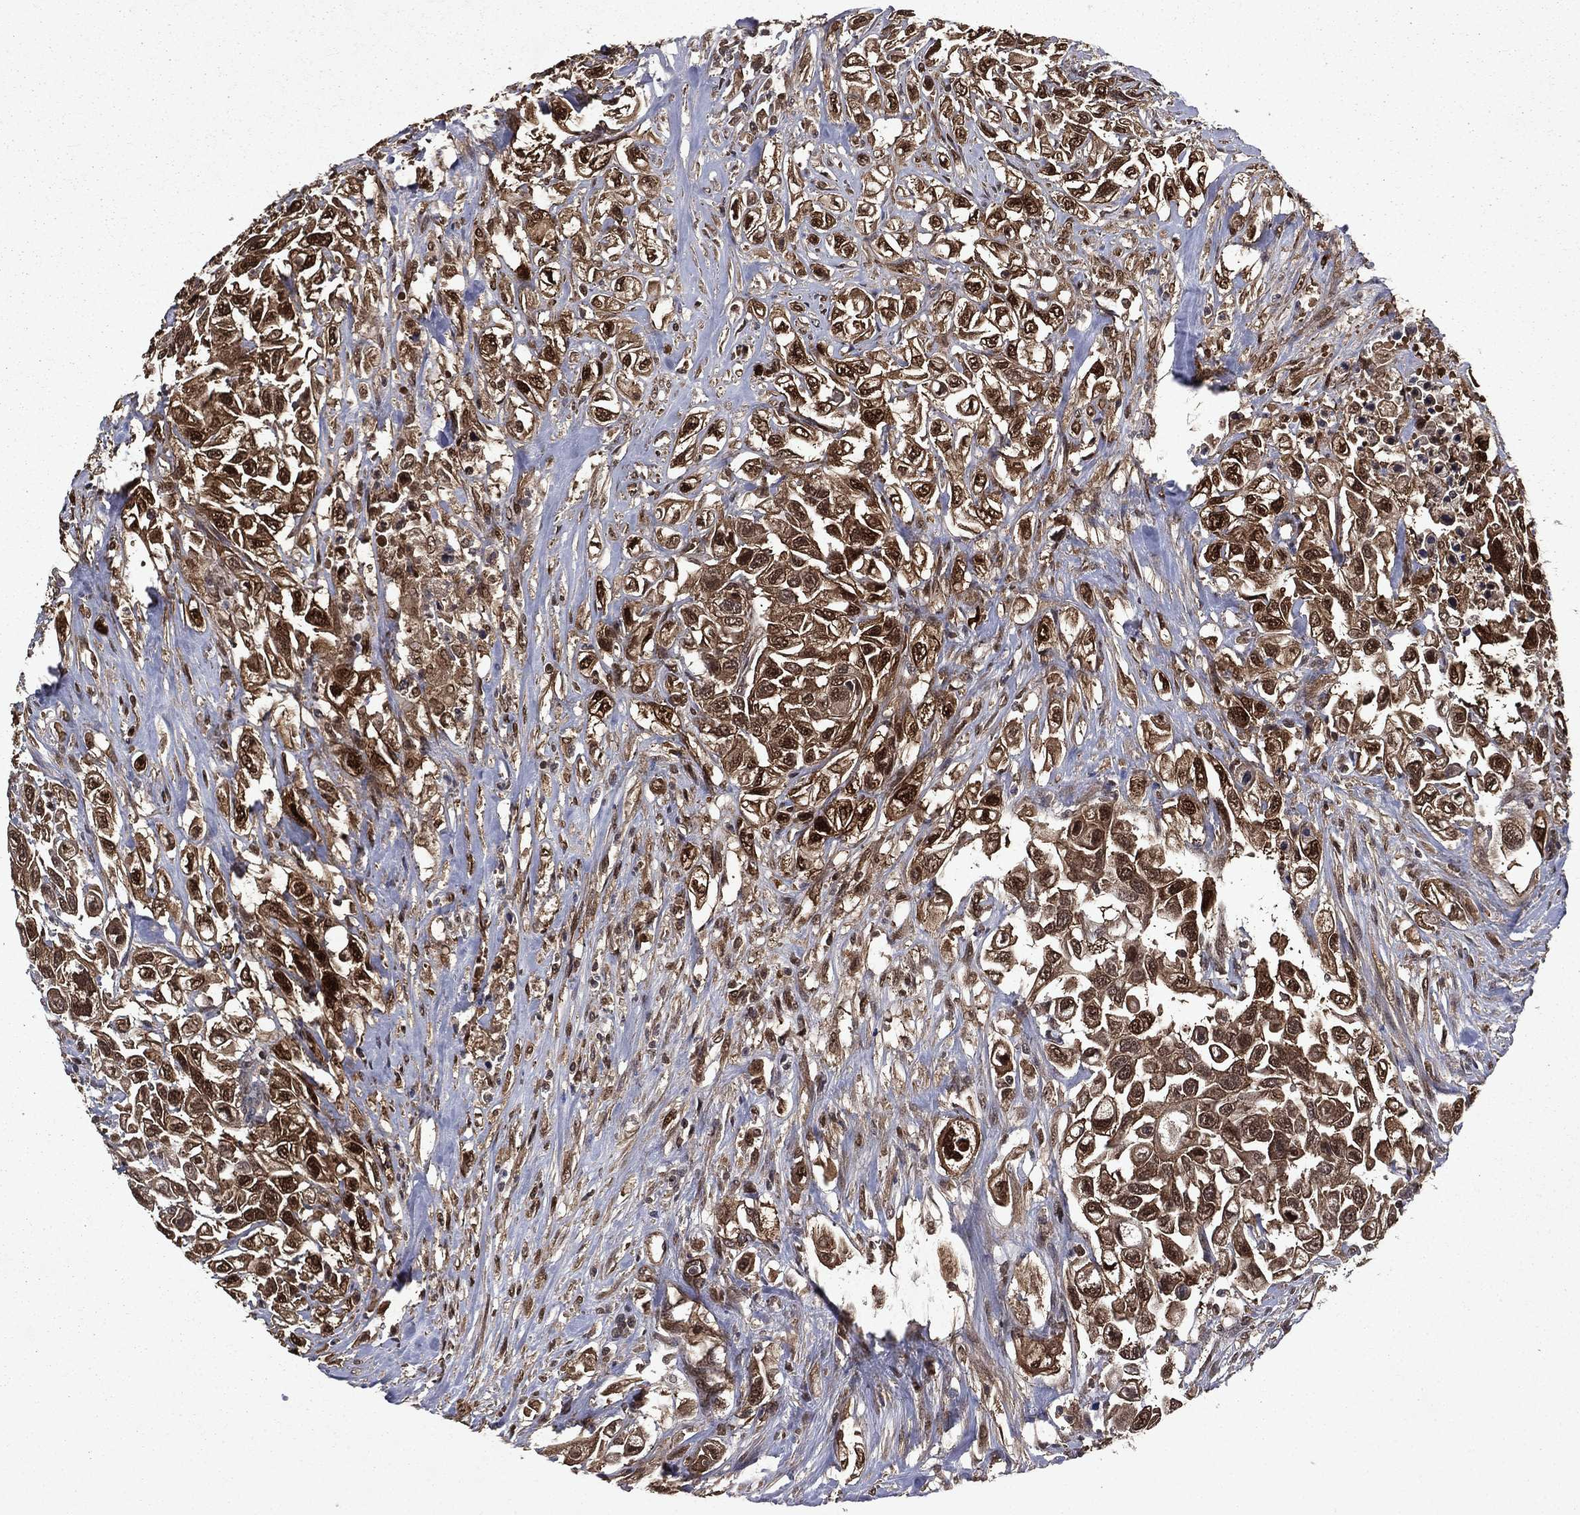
{"staining": {"intensity": "strong", "quantity": "25%-75%", "location": "cytoplasmic/membranous,nuclear"}, "tissue": "urothelial cancer", "cell_type": "Tumor cells", "image_type": "cancer", "snomed": [{"axis": "morphology", "description": "Urothelial carcinoma, High grade"}, {"axis": "topography", "description": "Urinary bladder"}], "caption": "Urothelial carcinoma (high-grade) stained for a protein (brown) reveals strong cytoplasmic/membranous and nuclear positive staining in about 25%-75% of tumor cells.", "gene": "FGD1", "patient": {"sex": "female", "age": 56}}